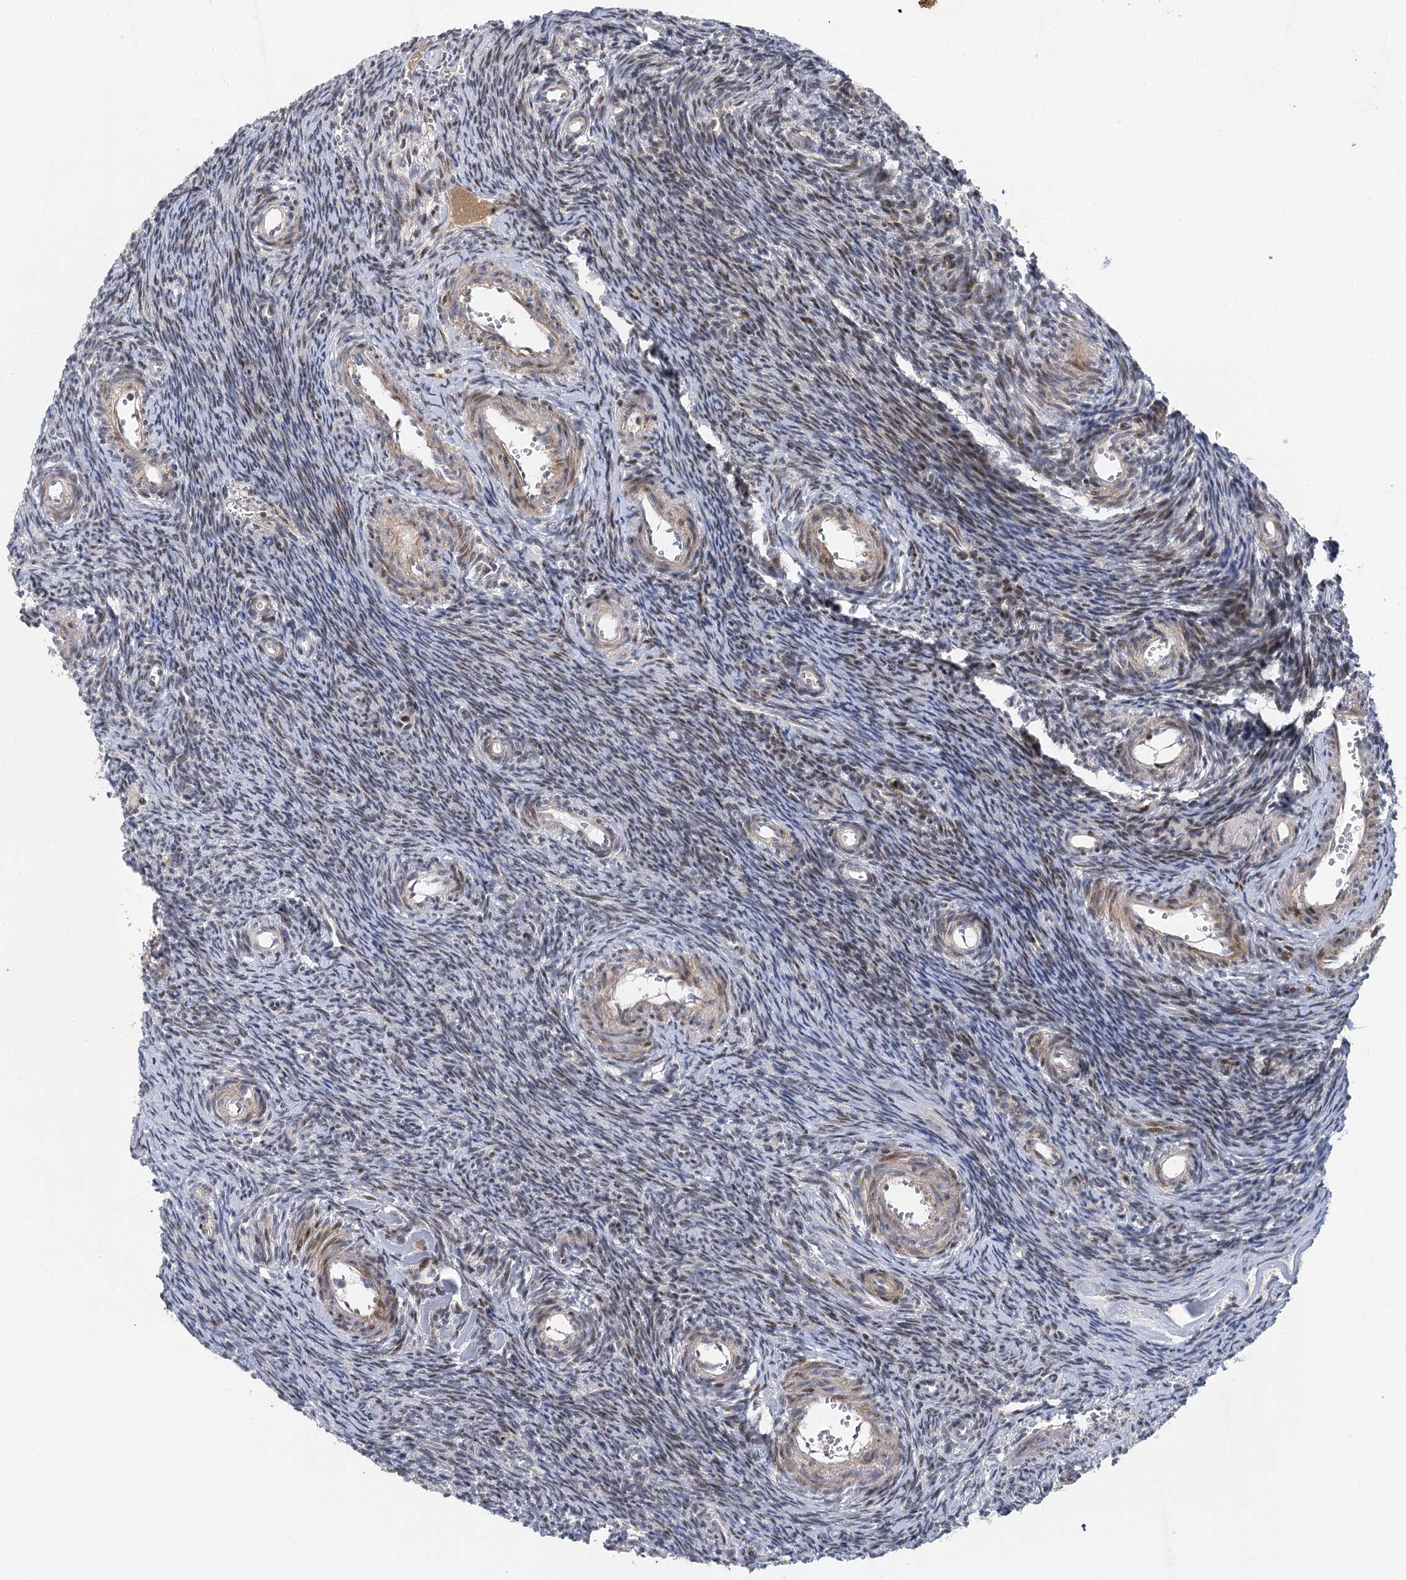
{"staining": {"intensity": "negative", "quantity": "none", "location": "none"}, "tissue": "ovary", "cell_type": "Ovarian stroma cells", "image_type": "normal", "snomed": [{"axis": "morphology", "description": "Normal tissue, NOS"}, {"axis": "topography", "description": "Ovary"}], "caption": "Protein analysis of normal ovary shows no significant positivity in ovarian stroma cells. (IHC, brightfield microscopy, high magnification).", "gene": "IL11RA", "patient": {"sex": "female", "age": 39}}